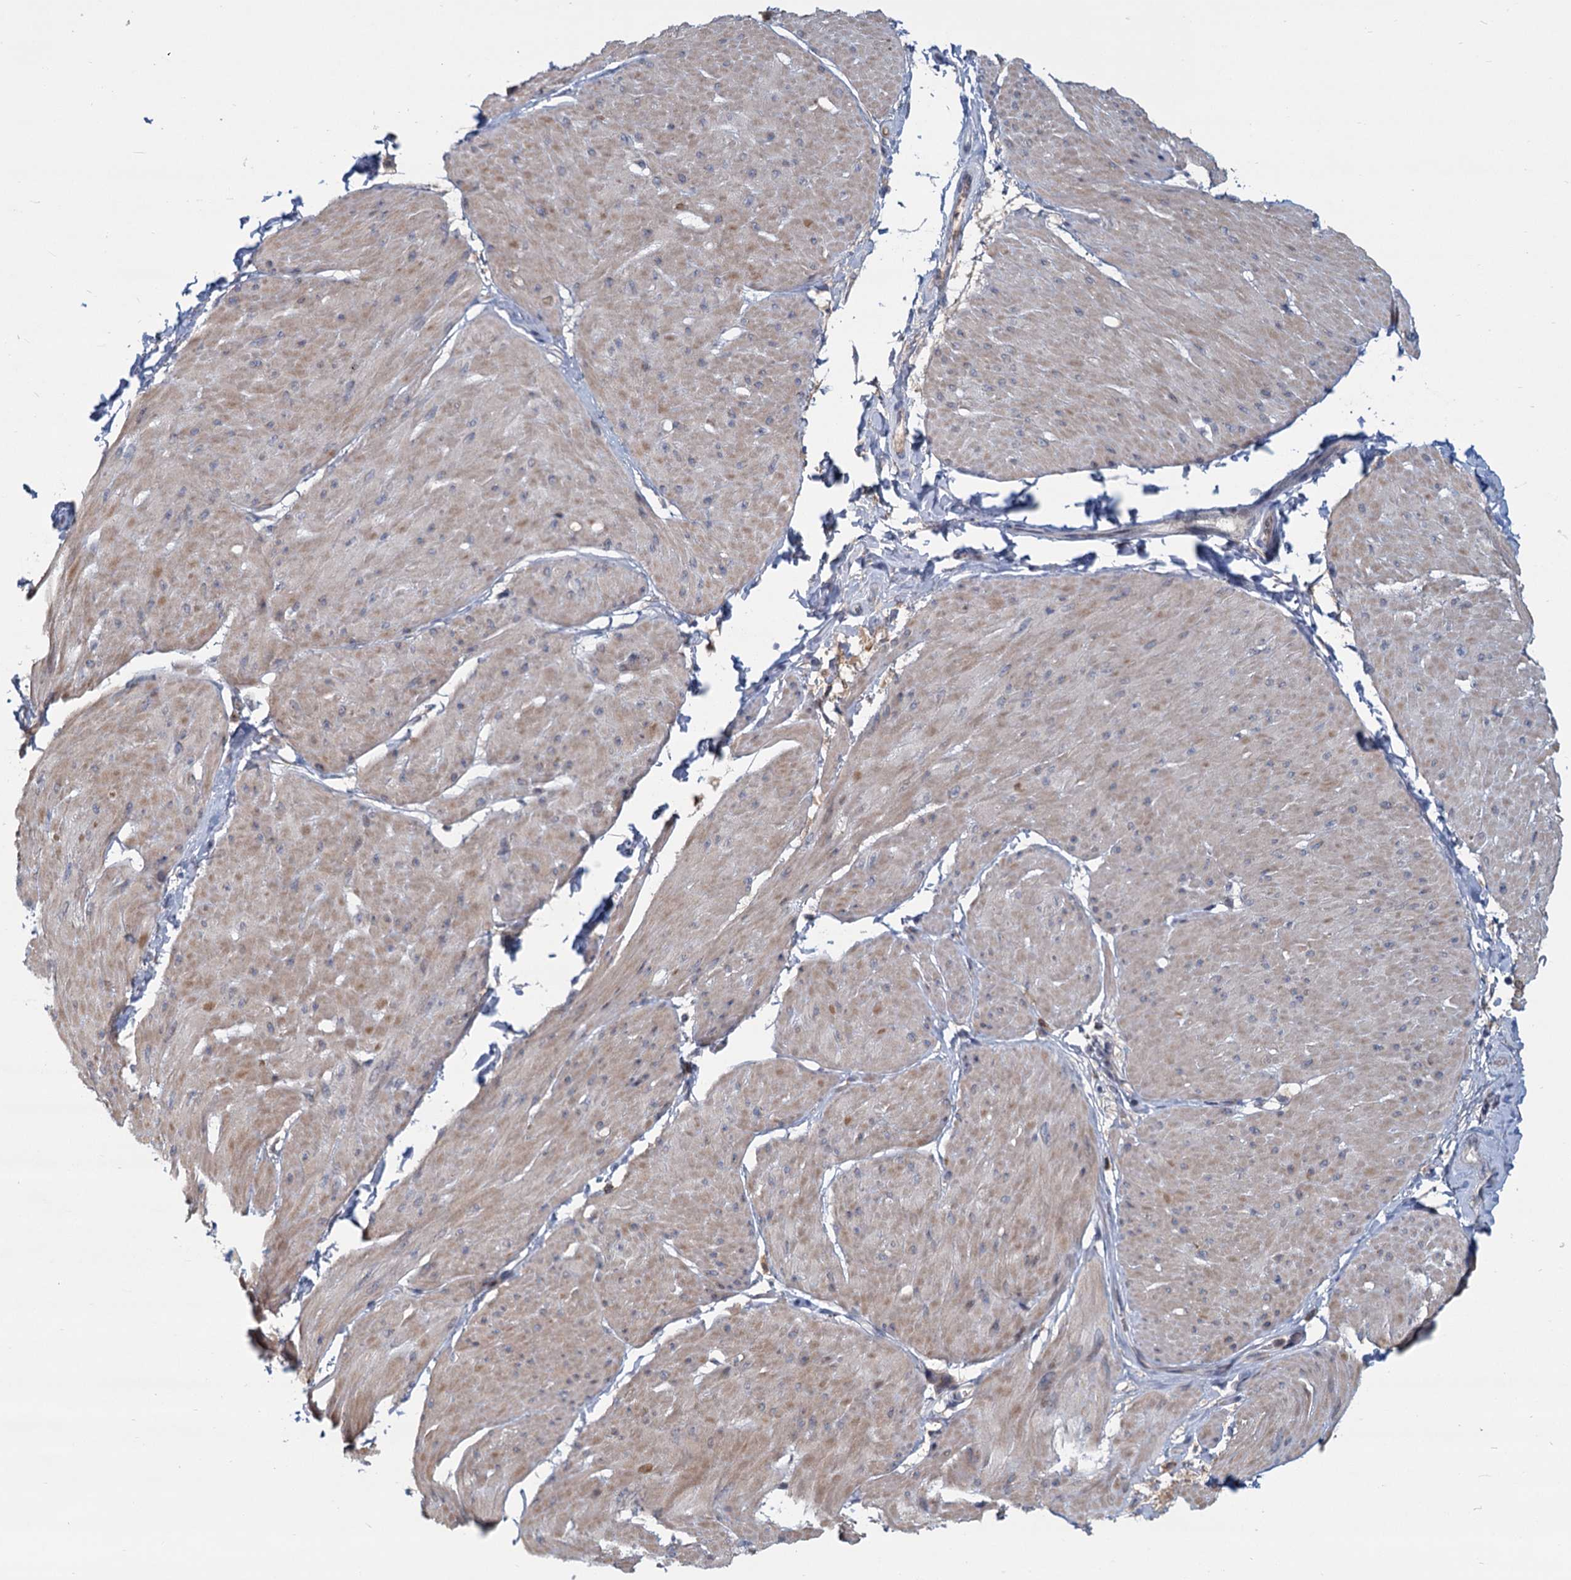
{"staining": {"intensity": "weak", "quantity": "<25%", "location": "cytoplasmic/membranous"}, "tissue": "smooth muscle", "cell_type": "Smooth muscle cells", "image_type": "normal", "snomed": [{"axis": "morphology", "description": "Urothelial carcinoma, High grade"}, {"axis": "topography", "description": "Urinary bladder"}], "caption": "This is an IHC photomicrograph of normal human smooth muscle. There is no staining in smooth muscle cells.", "gene": "STAP1", "patient": {"sex": "male", "age": 46}}